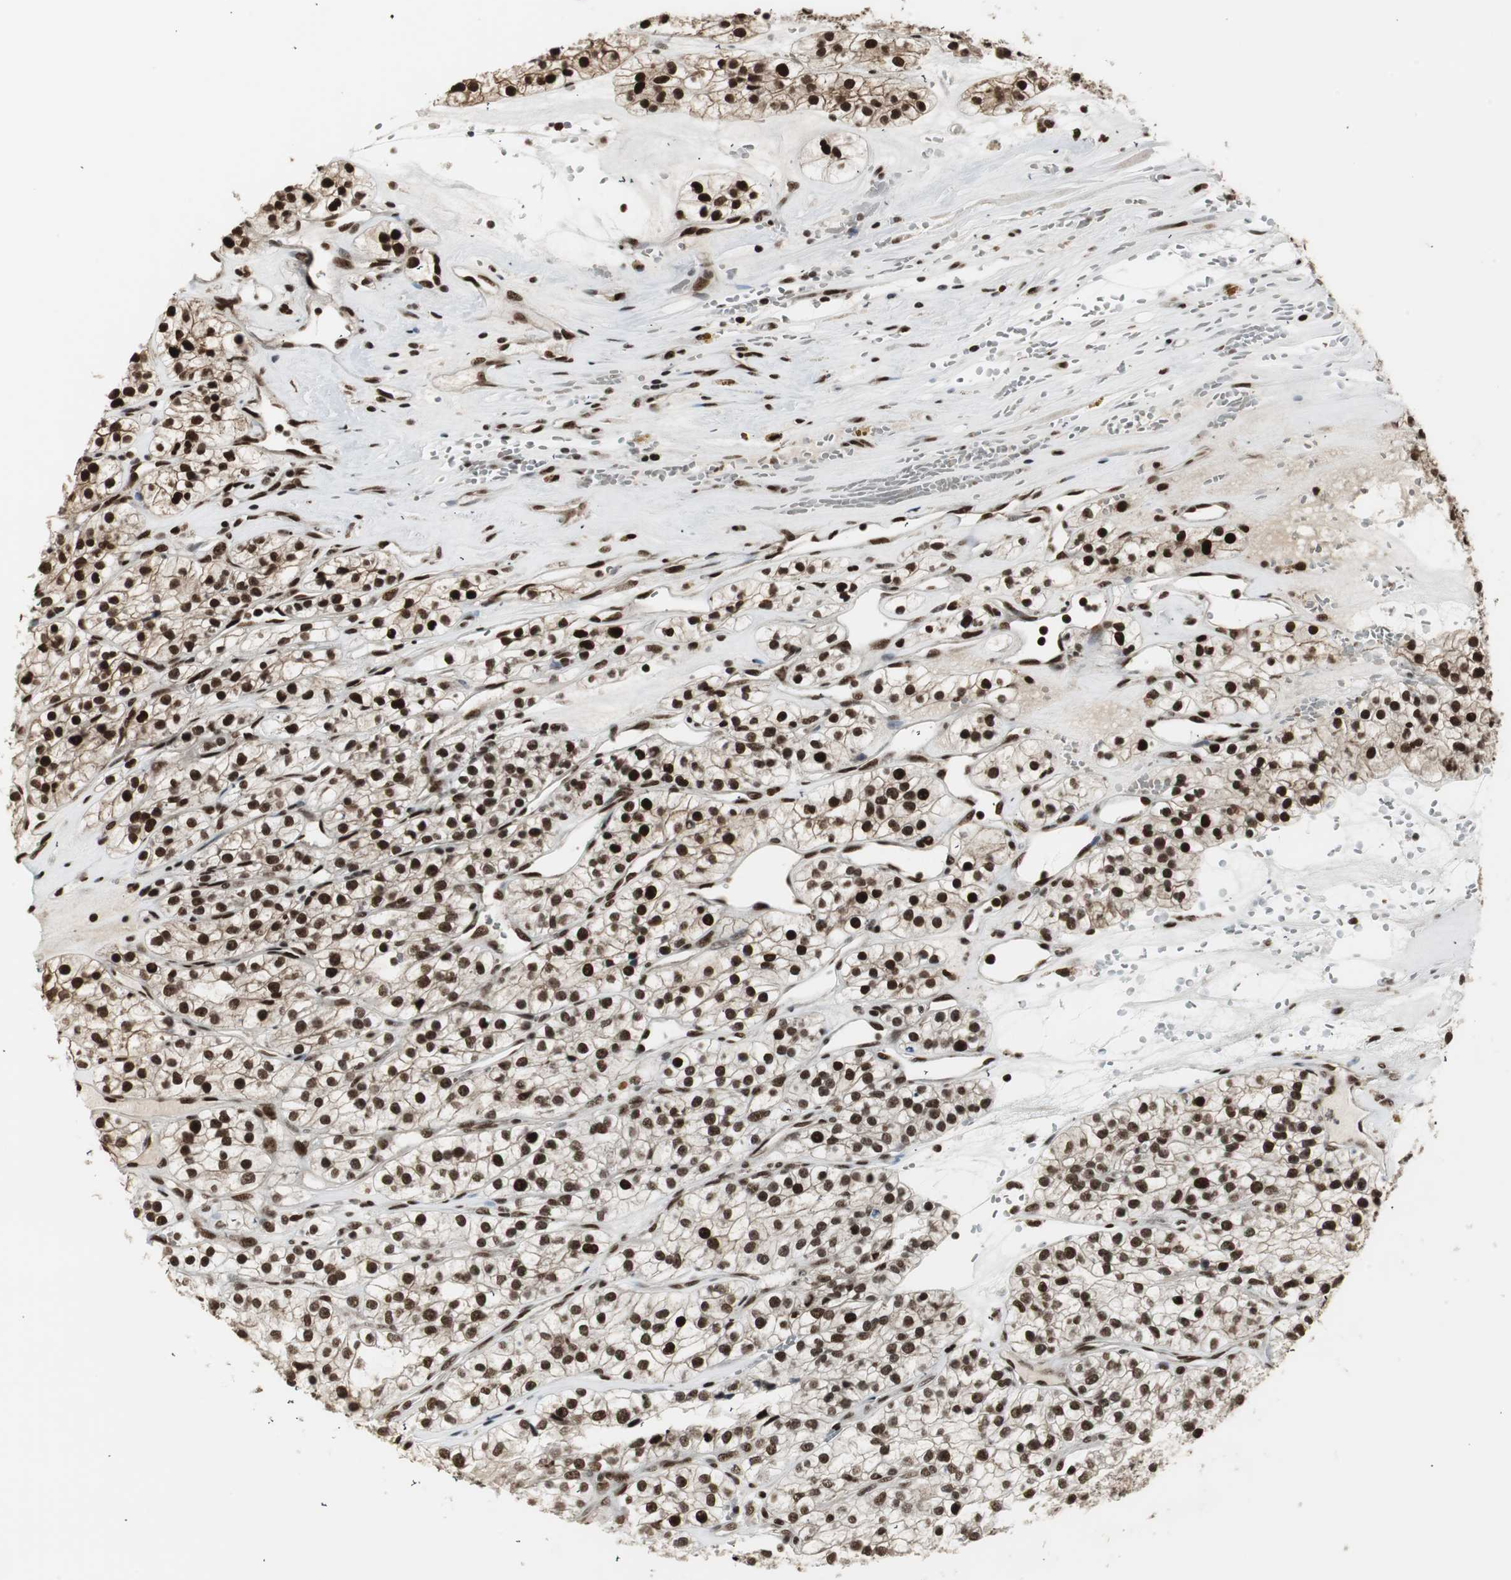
{"staining": {"intensity": "strong", "quantity": ">75%", "location": "nuclear"}, "tissue": "renal cancer", "cell_type": "Tumor cells", "image_type": "cancer", "snomed": [{"axis": "morphology", "description": "Adenocarcinoma, NOS"}, {"axis": "topography", "description": "Kidney"}], "caption": "Immunohistochemistry (DAB (3,3'-diaminobenzidine)) staining of human renal cancer exhibits strong nuclear protein staining in approximately >75% of tumor cells. Using DAB (3,3'-diaminobenzidine) (brown) and hematoxylin (blue) stains, captured at high magnification using brightfield microscopy.", "gene": "PARN", "patient": {"sex": "female", "age": 57}}